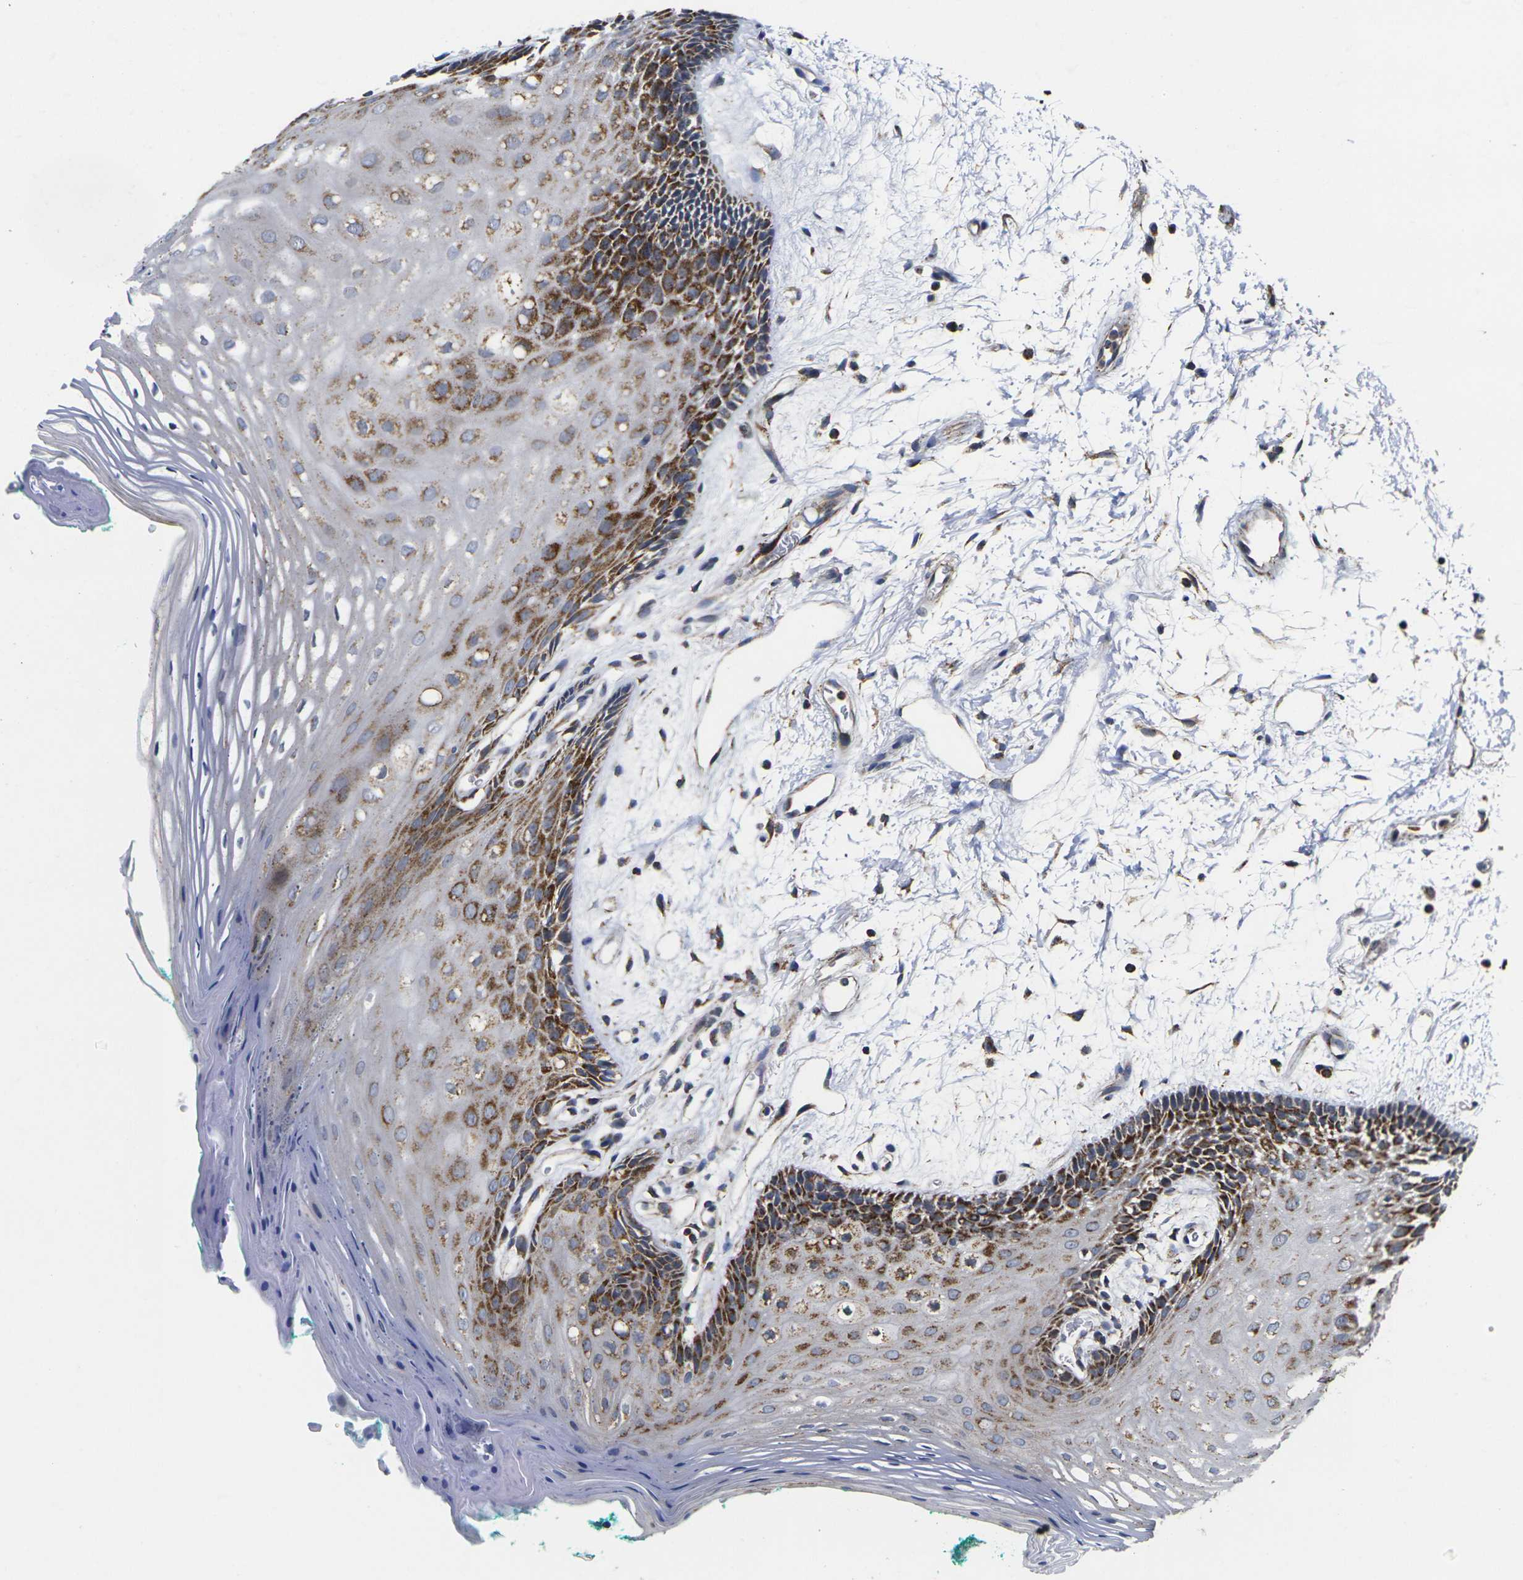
{"staining": {"intensity": "strong", "quantity": "25%-75%", "location": "cytoplasmic/membranous"}, "tissue": "oral mucosa", "cell_type": "Squamous epithelial cells", "image_type": "normal", "snomed": [{"axis": "morphology", "description": "Normal tissue, NOS"}, {"axis": "topography", "description": "Skeletal muscle"}, {"axis": "topography", "description": "Oral tissue"}, {"axis": "topography", "description": "Peripheral nerve tissue"}], "caption": "Immunohistochemical staining of unremarkable human oral mucosa reveals high levels of strong cytoplasmic/membranous staining in about 25%-75% of squamous epithelial cells.", "gene": "P2RY11", "patient": {"sex": "female", "age": 84}}